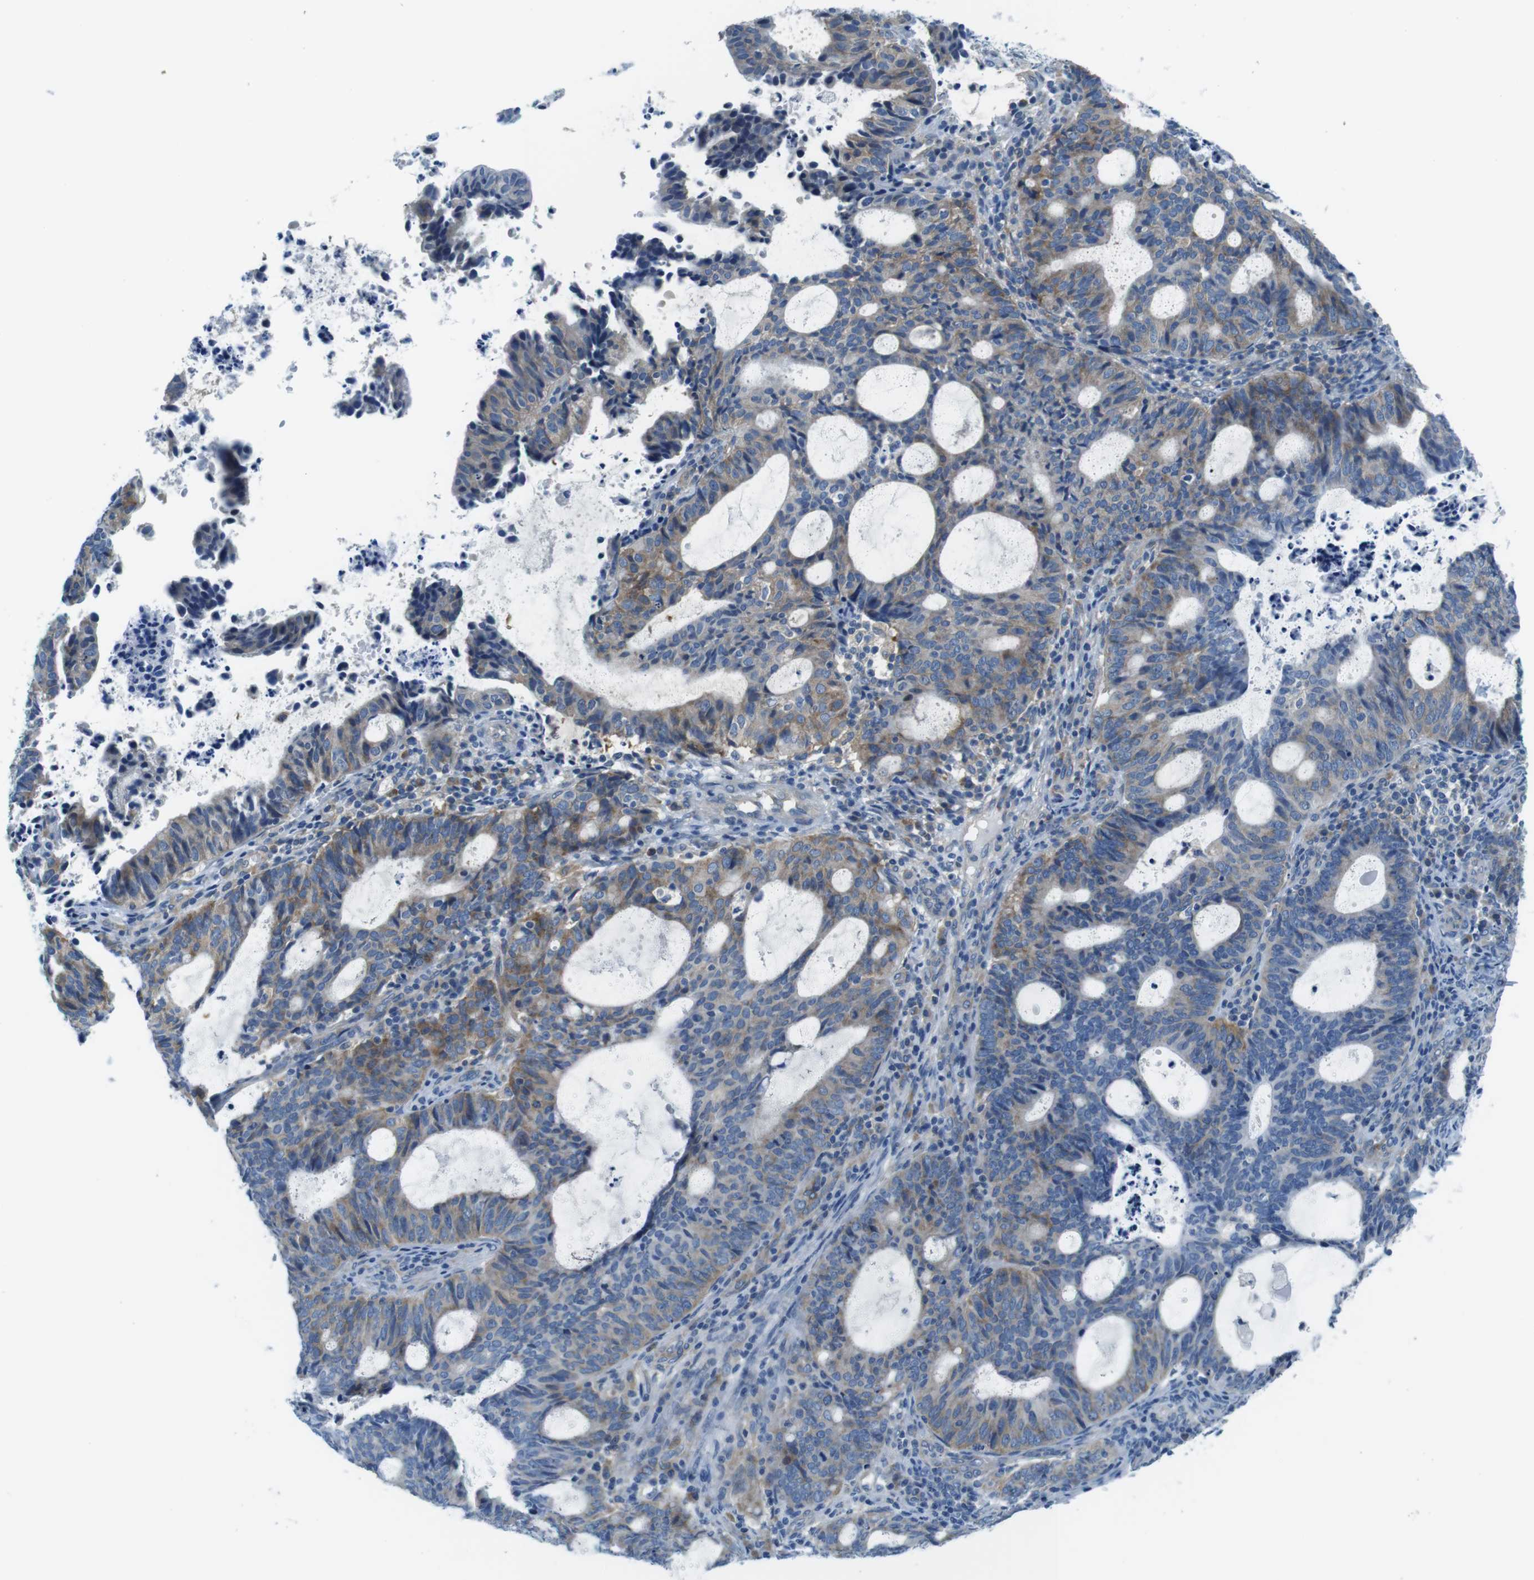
{"staining": {"intensity": "moderate", "quantity": "25%-75%", "location": "cytoplasmic/membranous"}, "tissue": "endometrial cancer", "cell_type": "Tumor cells", "image_type": "cancer", "snomed": [{"axis": "morphology", "description": "Adenocarcinoma, NOS"}, {"axis": "topography", "description": "Uterus"}], "caption": "Moderate cytoplasmic/membranous protein expression is identified in approximately 25%-75% of tumor cells in endometrial adenocarcinoma.", "gene": "EIF2B5", "patient": {"sex": "female", "age": 83}}